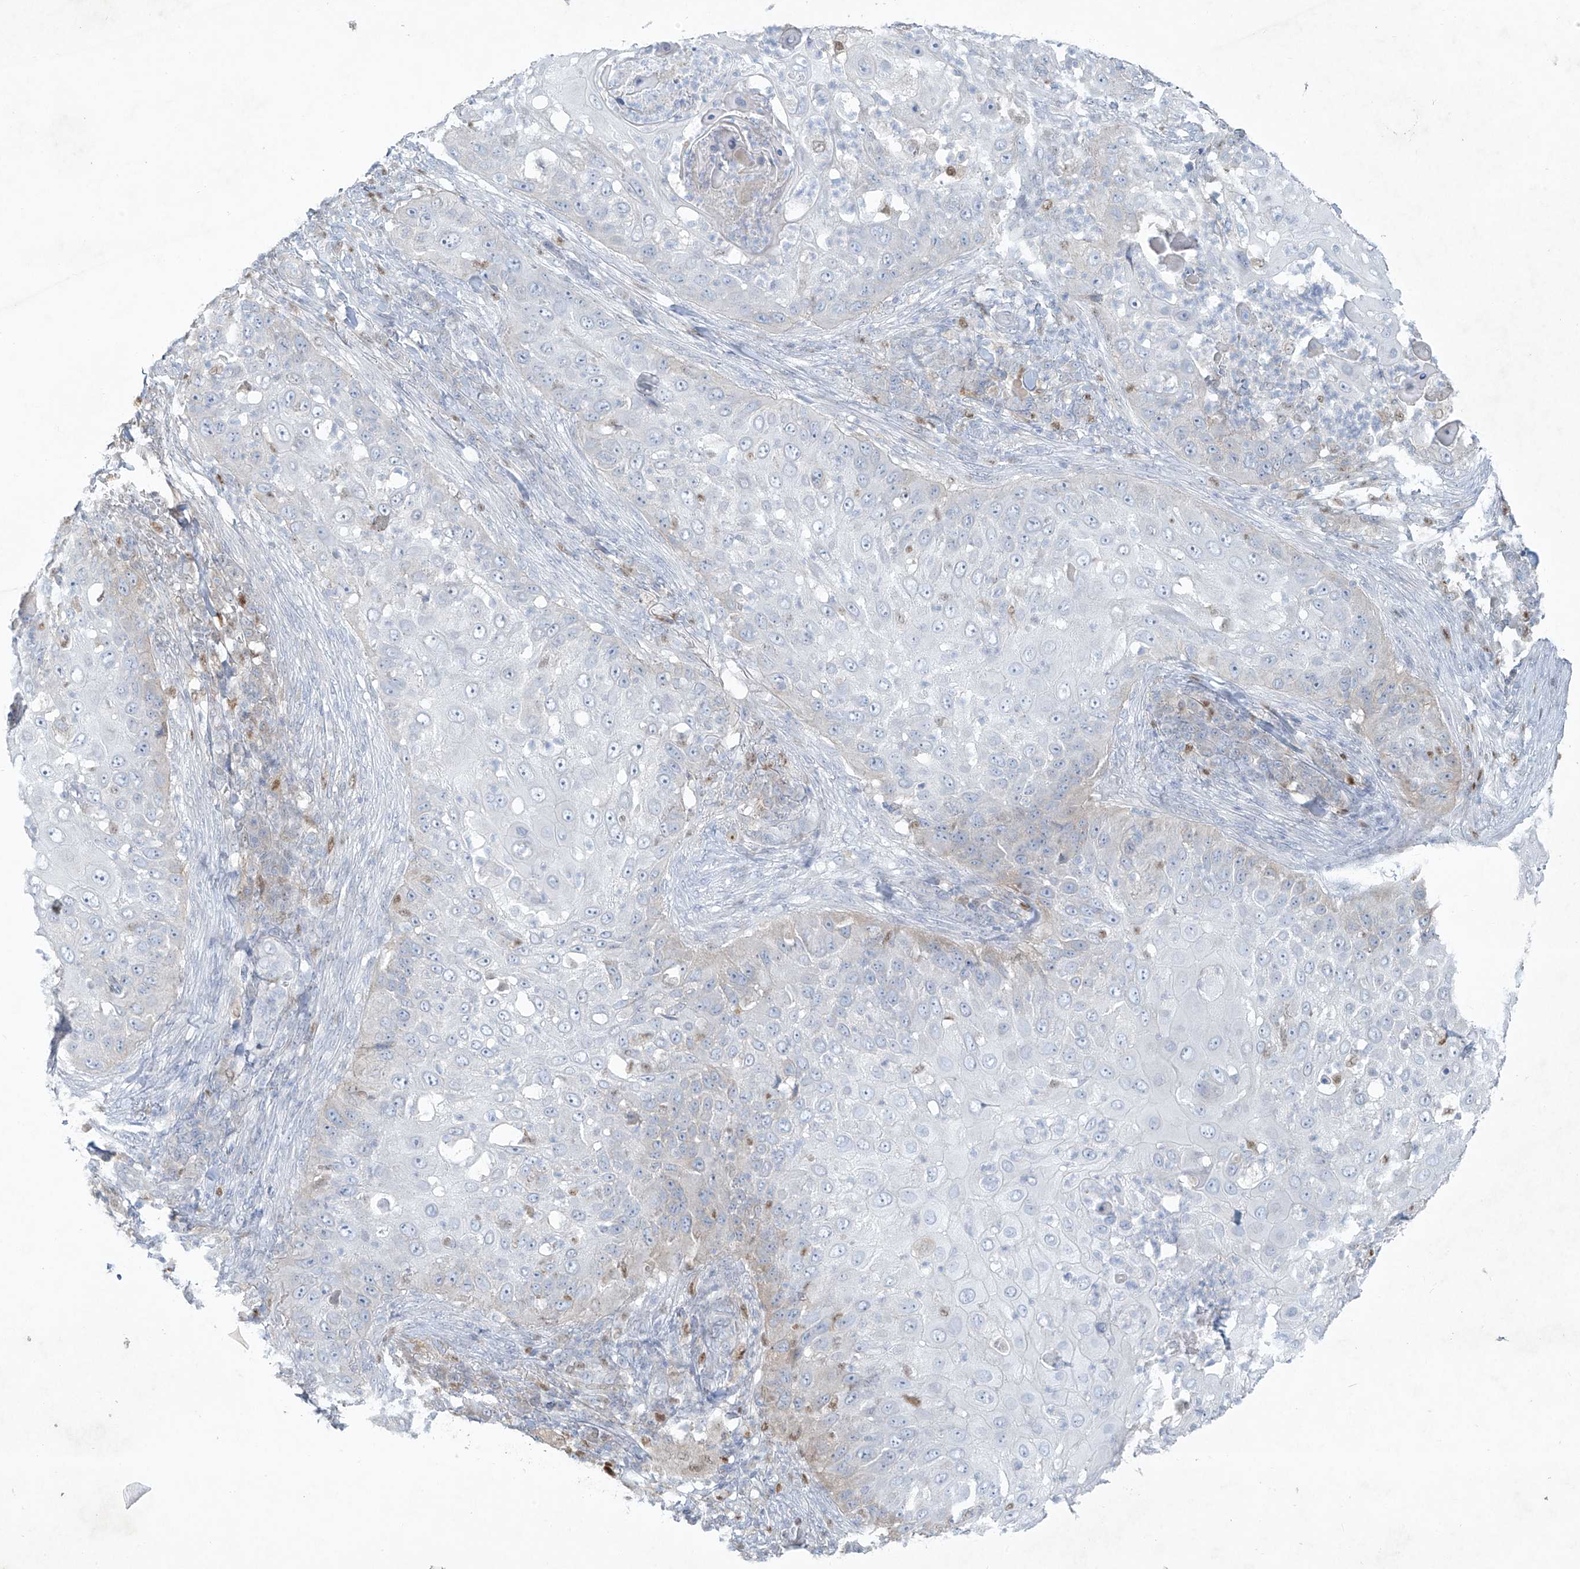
{"staining": {"intensity": "negative", "quantity": "none", "location": "none"}, "tissue": "skin cancer", "cell_type": "Tumor cells", "image_type": "cancer", "snomed": [{"axis": "morphology", "description": "Squamous cell carcinoma, NOS"}, {"axis": "topography", "description": "Skin"}], "caption": "Human skin squamous cell carcinoma stained for a protein using immunohistochemistry (IHC) exhibits no positivity in tumor cells.", "gene": "TUBE1", "patient": {"sex": "female", "age": 44}}